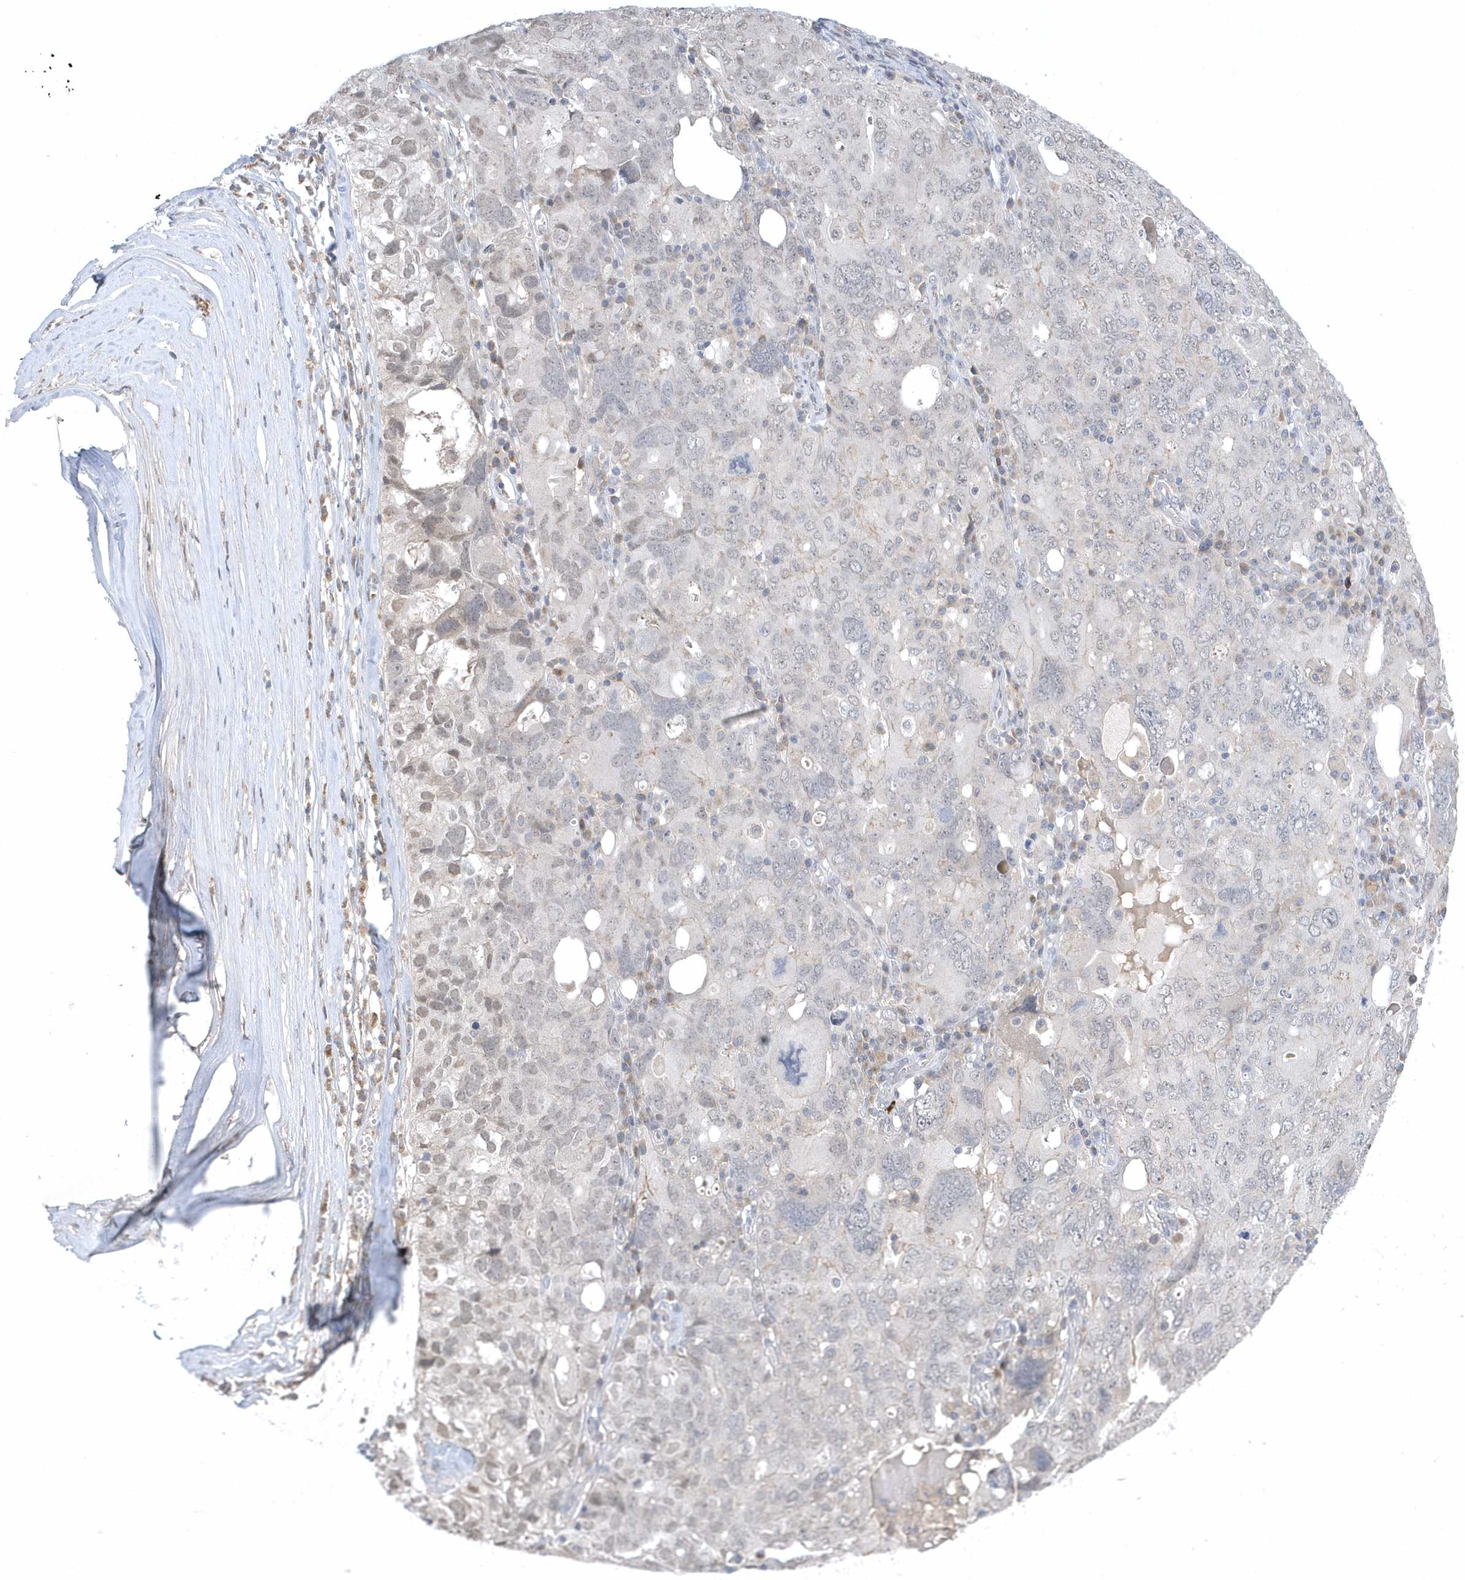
{"staining": {"intensity": "weak", "quantity": "<25%", "location": "nuclear"}, "tissue": "ovarian cancer", "cell_type": "Tumor cells", "image_type": "cancer", "snomed": [{"axis": "morphology", "description": "Carcinoma, endometroid"}, {"axis": "topography", "description": "Ovary"}], "caption": "Immunohistochemistry of human ovarian endometroid carcinoma demonstrates no positivity in tumor cells.", "gene": "ZC3H12D", "patient": {"sex": "female", "age": 62}}